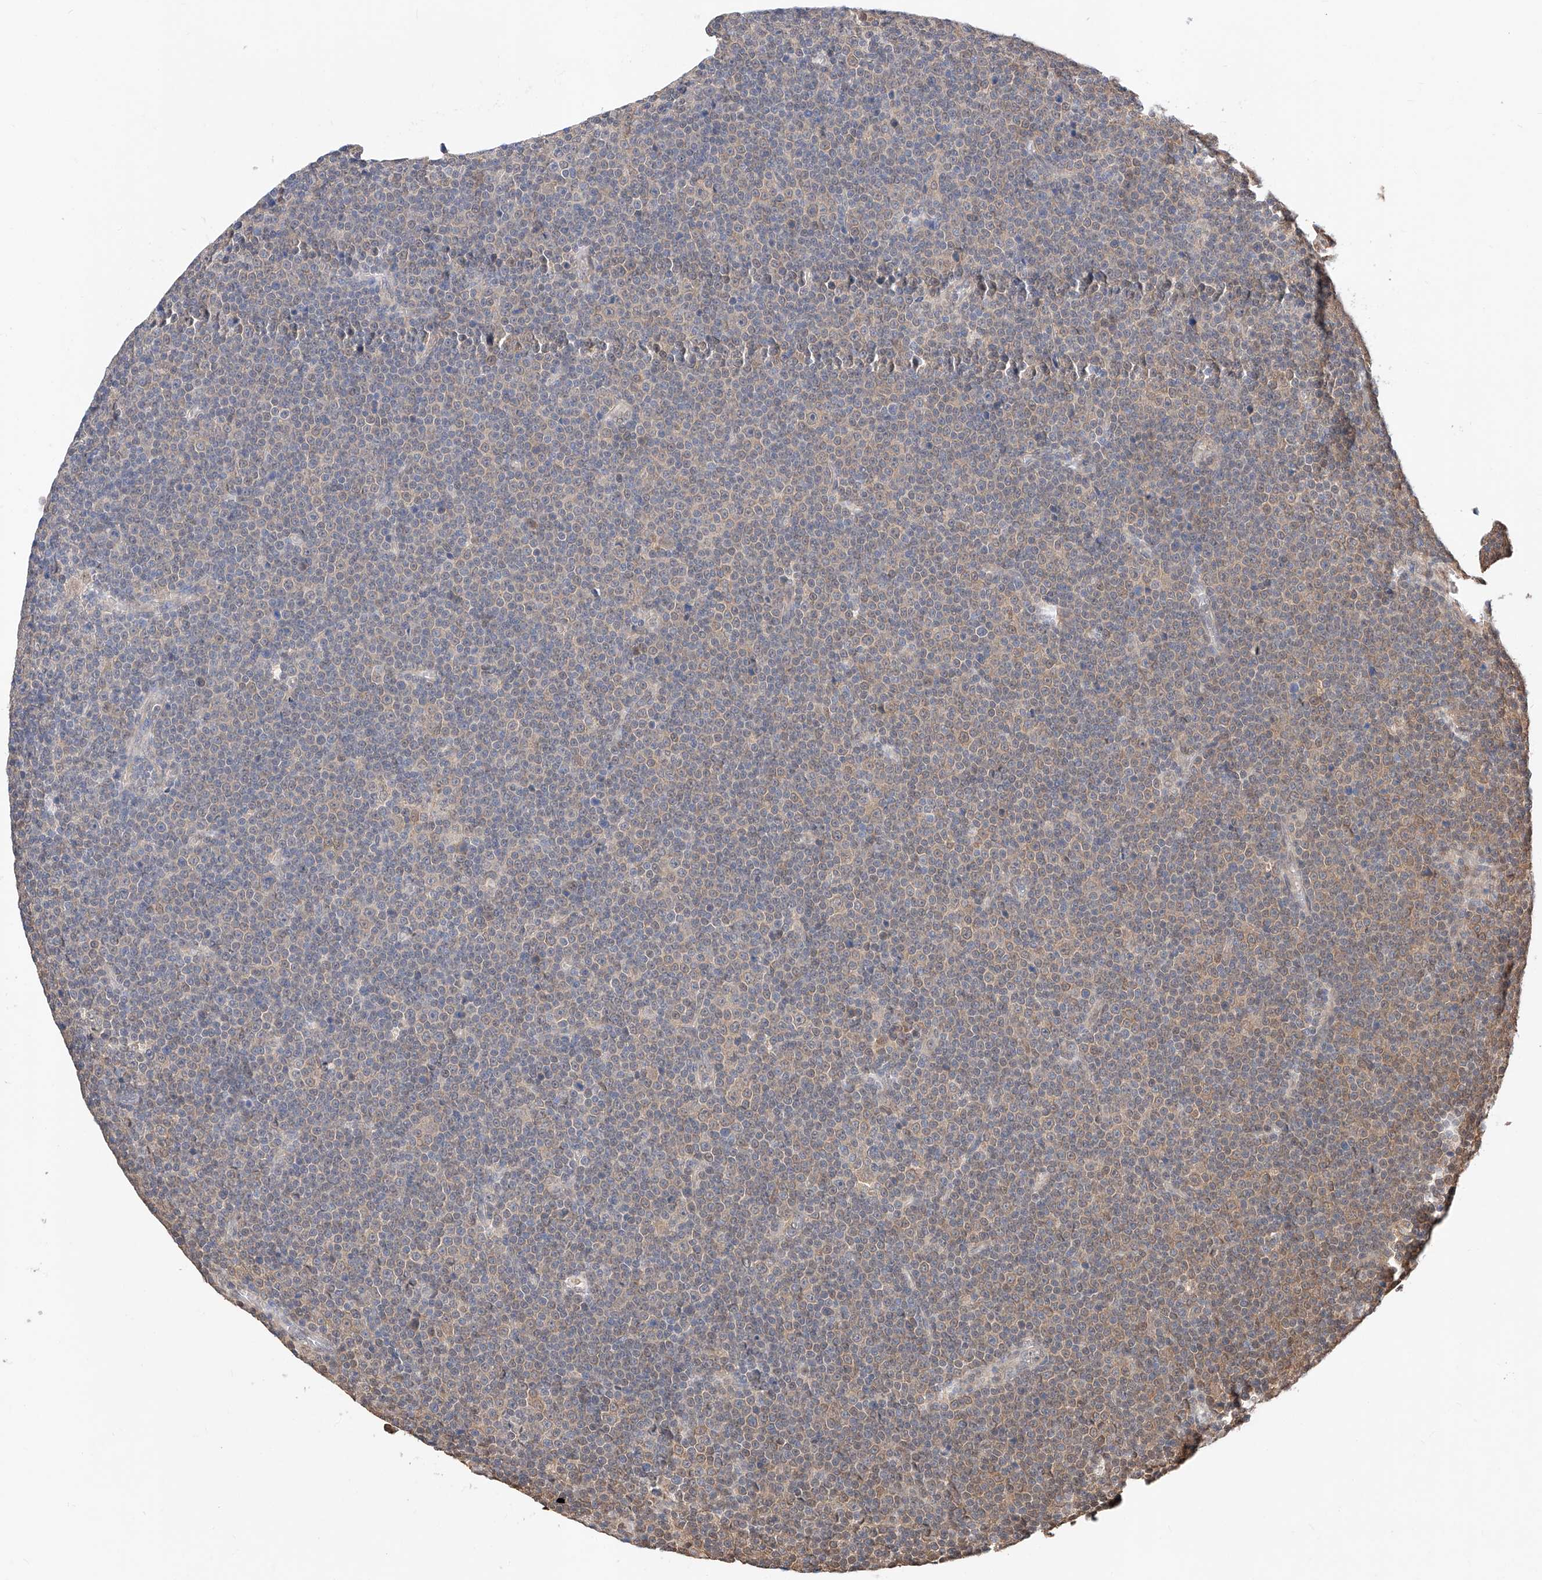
{"staining": {"intensity": "weak", "quantity": "25%-75%", "location": "cytoplasmic/membranous"}, "tissue": "lymphoma", "cell_type": "Tumor cells", "image_type": "cancer", "snomed": [{"axis": "morphology", "description": "Malignant lymphoma, non-Hodgkin's type, Low grade"}, {"axis": "topography", "description": "Lymph node"}], "caption": "Lymphoma tissue exhibits weak cytoplasmic/membranous positivity in approximately 25%-75% of tumor cells", "gene": "ZSCAN4", "patient": {"sex": "female", "age": 67}}